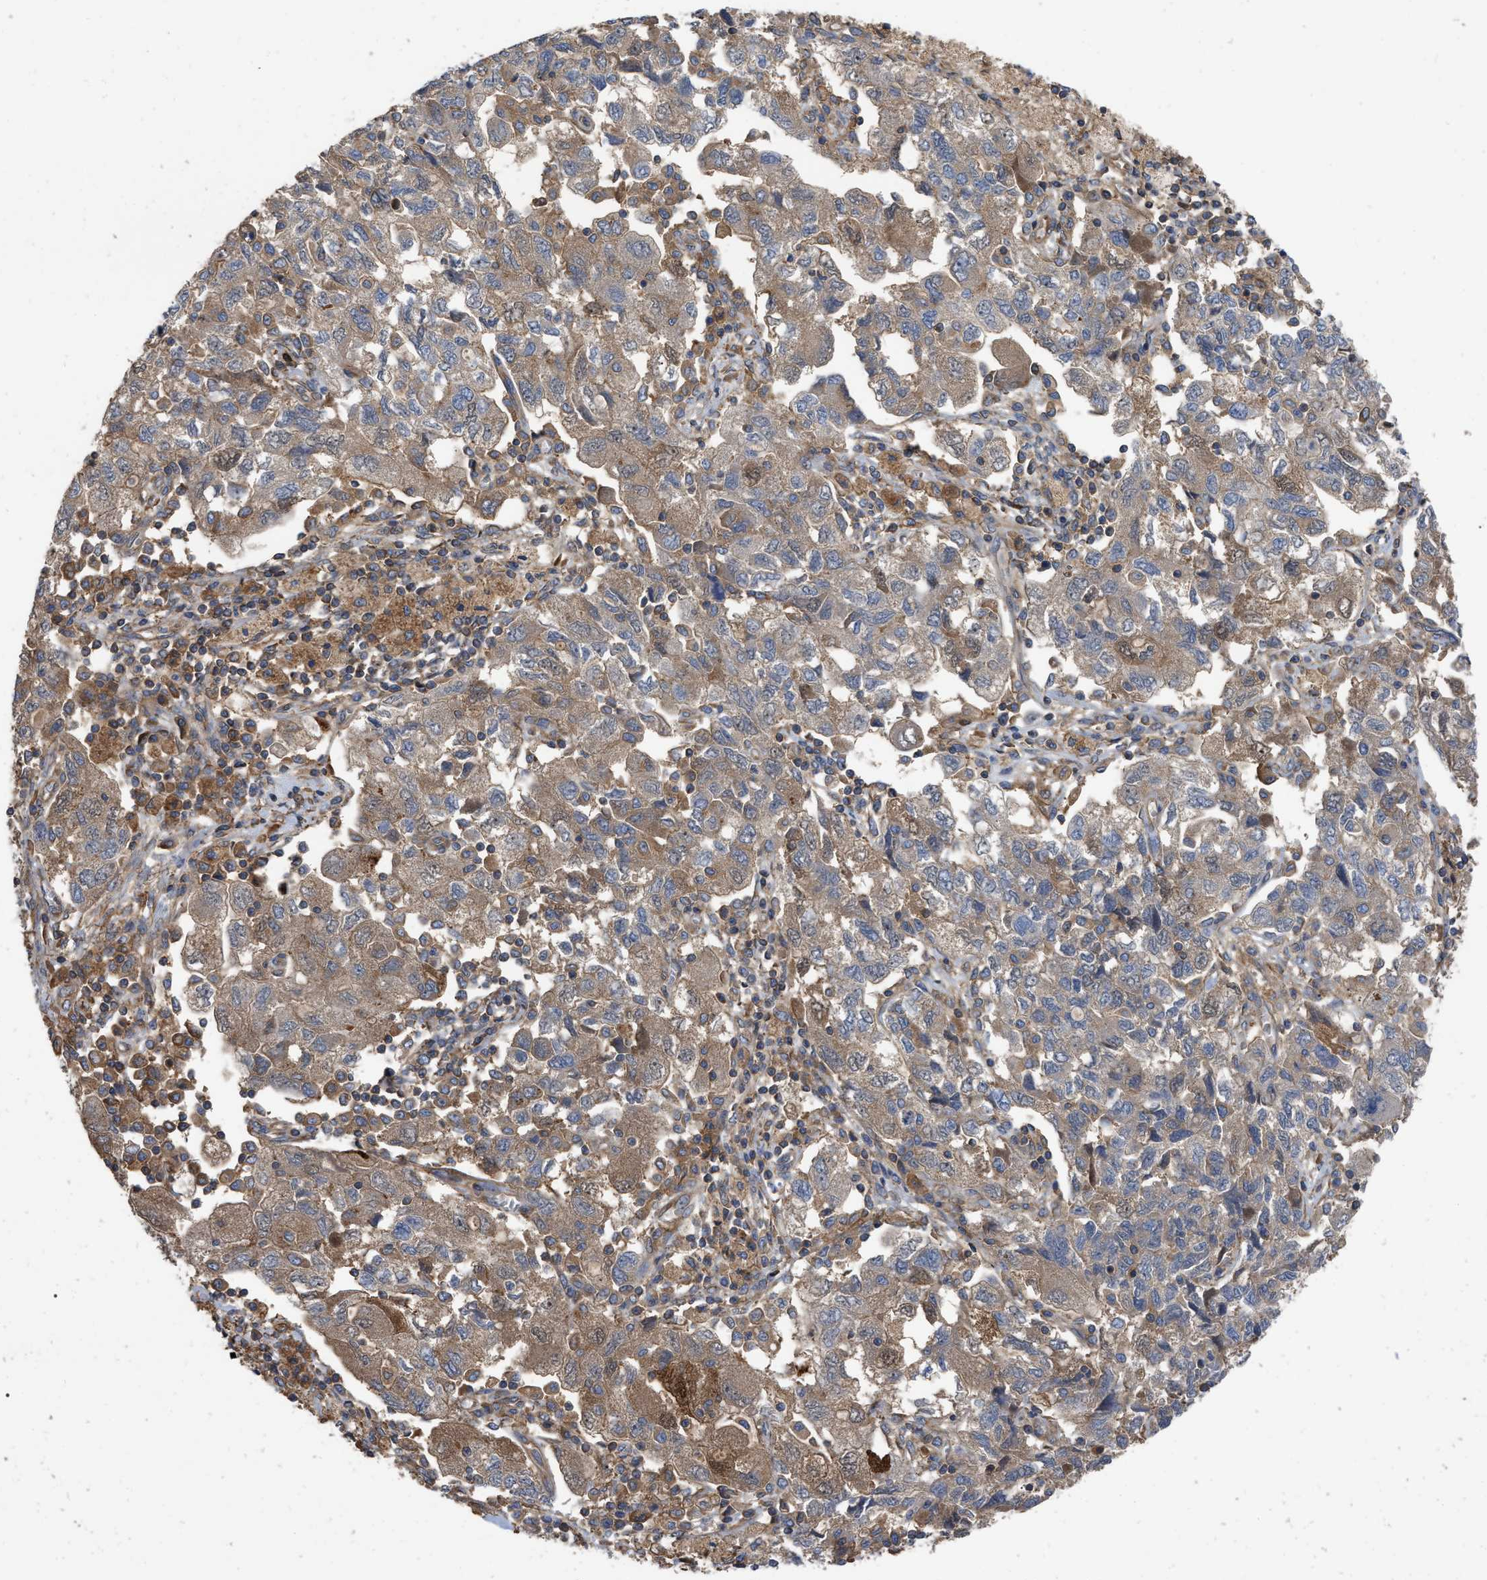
{"staining": {"intensity": "moderate", "quantity": ">75%", "location": "cytoplasmic/membranous"}, "tissue": "ovarian cancer", "cell_type": "Tumor cells", "image_type": "cancer", "snomed": [{"axis": "morphology", "description": "Carcinoma, NOS"}, {"axis": "morphology", "description": "Cystadenocarcinoma, serous, NOS"}, {"axis": "topography", "description": "Ovary"}], "caption": "There is medium levels of moderate cytoplasmic/membranous expression in tumor cells of ovarian serous cystadenocarcinoma, as demonstrated by immunohistochemical staining (brown color).", "gene": "RABEP1", "patient": {"sex": "female", "age": 69}}